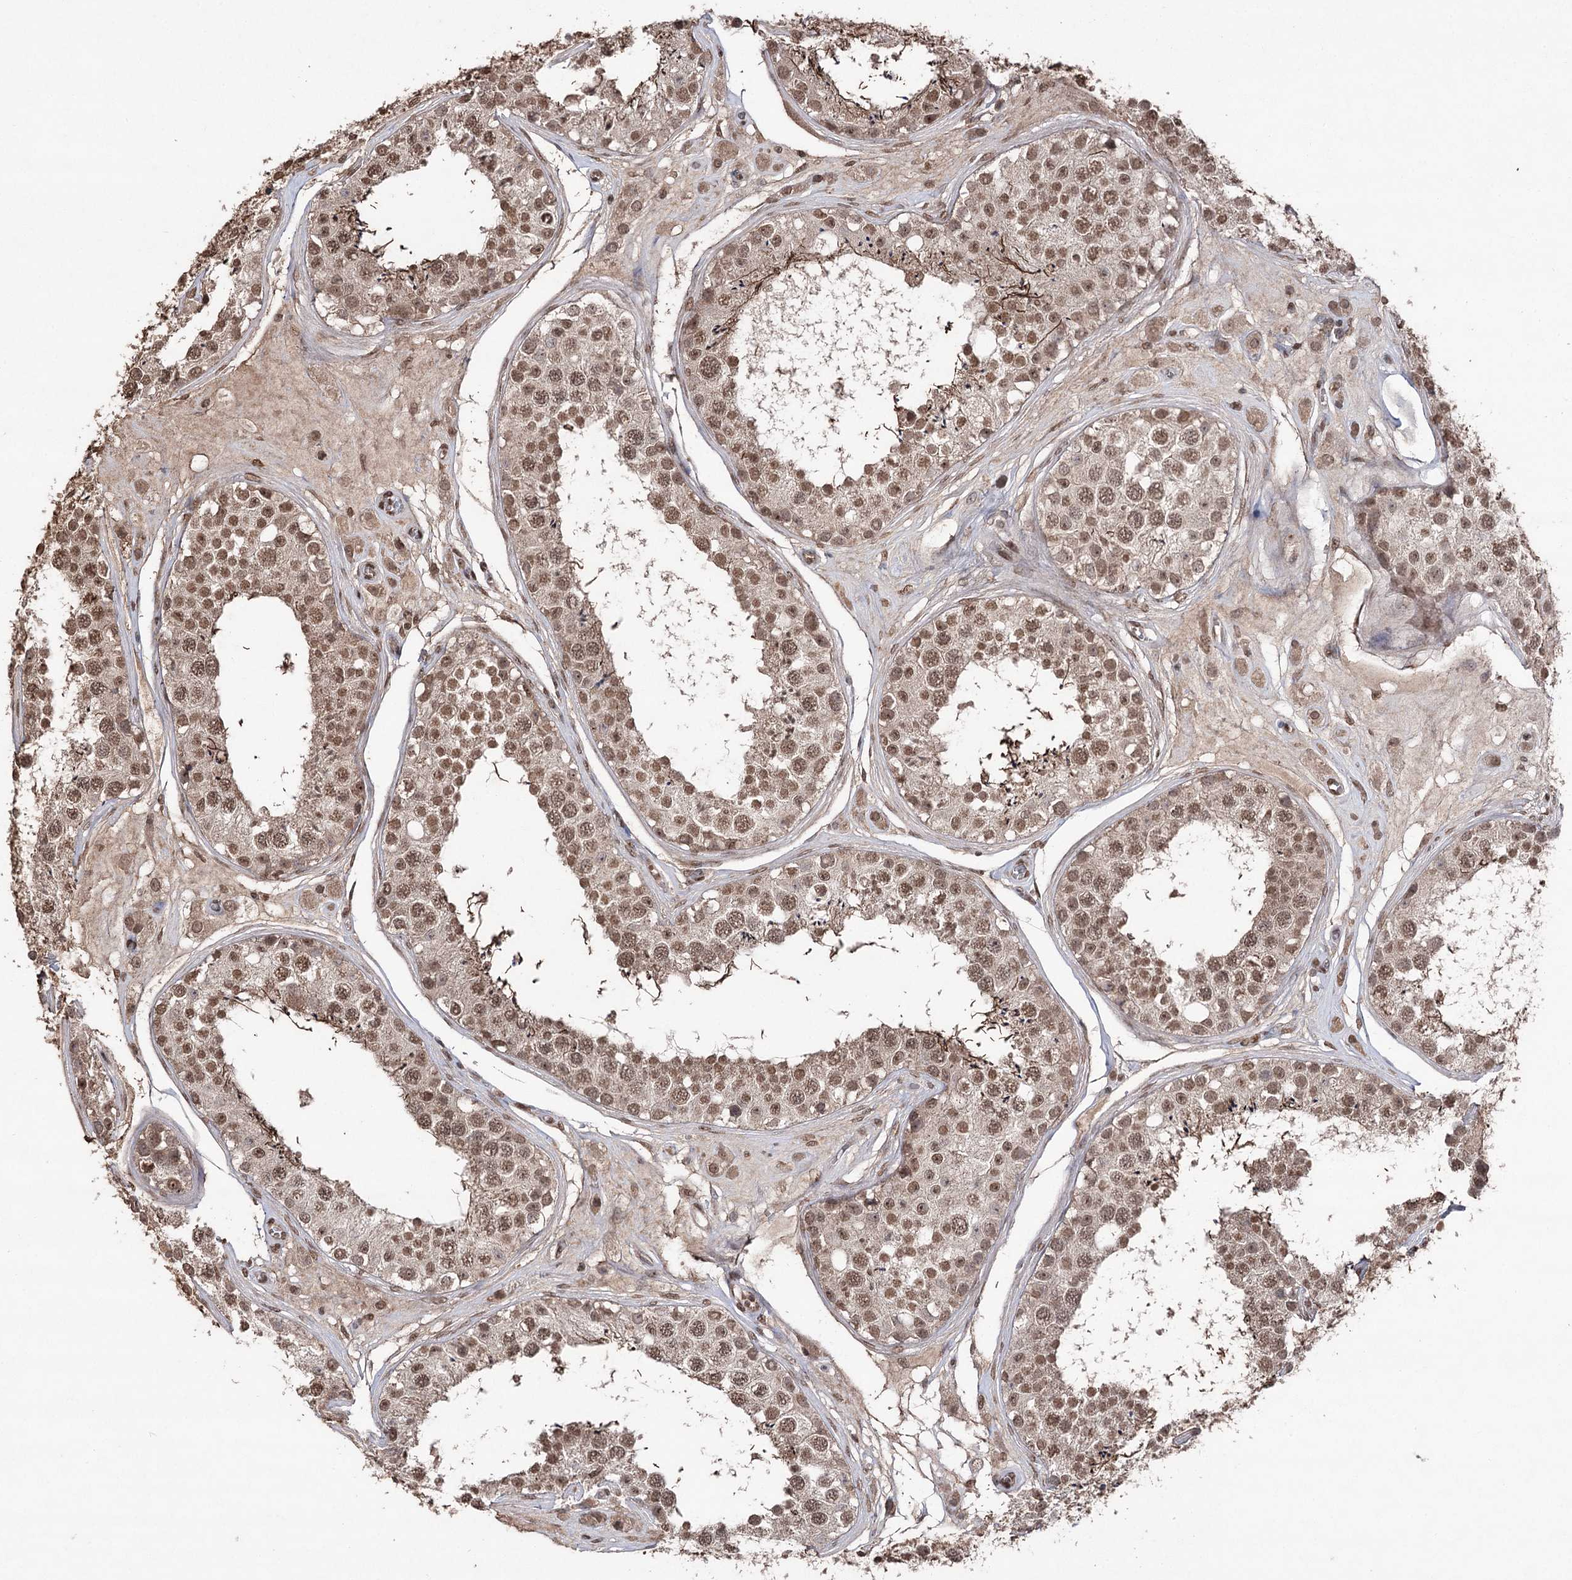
{"staining": {"intensity": "moderate", "quantity": ">75%", "location": "nuclear"}, "tissue": "testis", "cell_type": "Cells in seminiferous ducts", "image_type": "normal", "snomed": [{"axis": "morphology", "description": "Normal tissue, NOS"}, {"axis": "topography", "description": "Testis"}], "caption": "Protein expression by immunohistochemistry displays moderate nuclear positivity in about >75% of cells in seminiferous ducts in benign testis. The protein is shown in brown color, while the nuclei are stained blue.", "gene": "ATG14", "patient": {"sex": "male", "age": 25}}